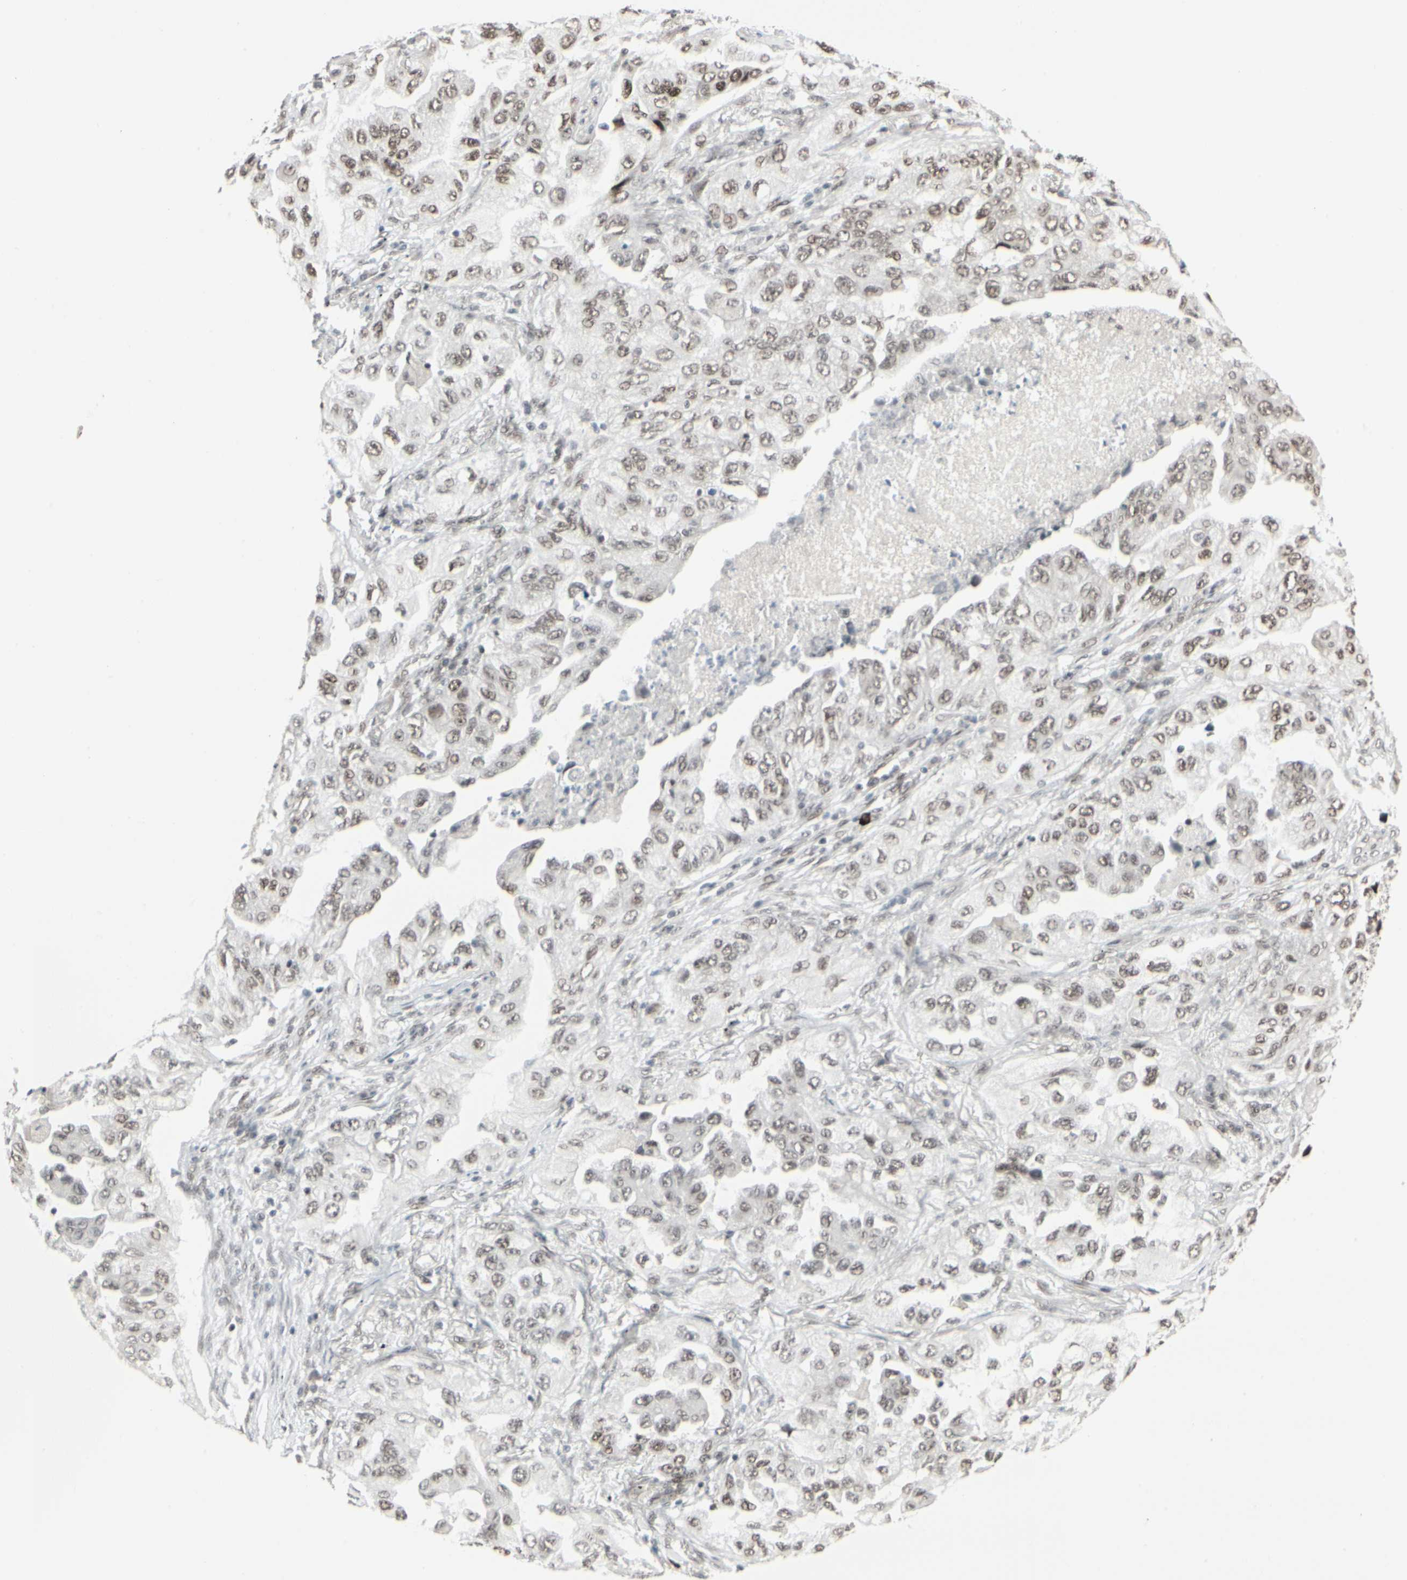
{"staining": {"intensity": "moderate", "quantity": ">75%", "location": "nuclear"}, "tissue": "lung cancer", "cell_type": "Tumor cells", "image_type": "cancer", "snomed": [{"axis": "morphology", "description": "Adenocarcinoma, NOS"}, {"axis": "topography", "description": "Lung"}], "caption": "Adenocarcinoma (lung) stained for a protein reveals moderate nuclear positivity in tumor cells.", "gene": "HMG20A", "patient": {"sex": "female", "age": 65}}